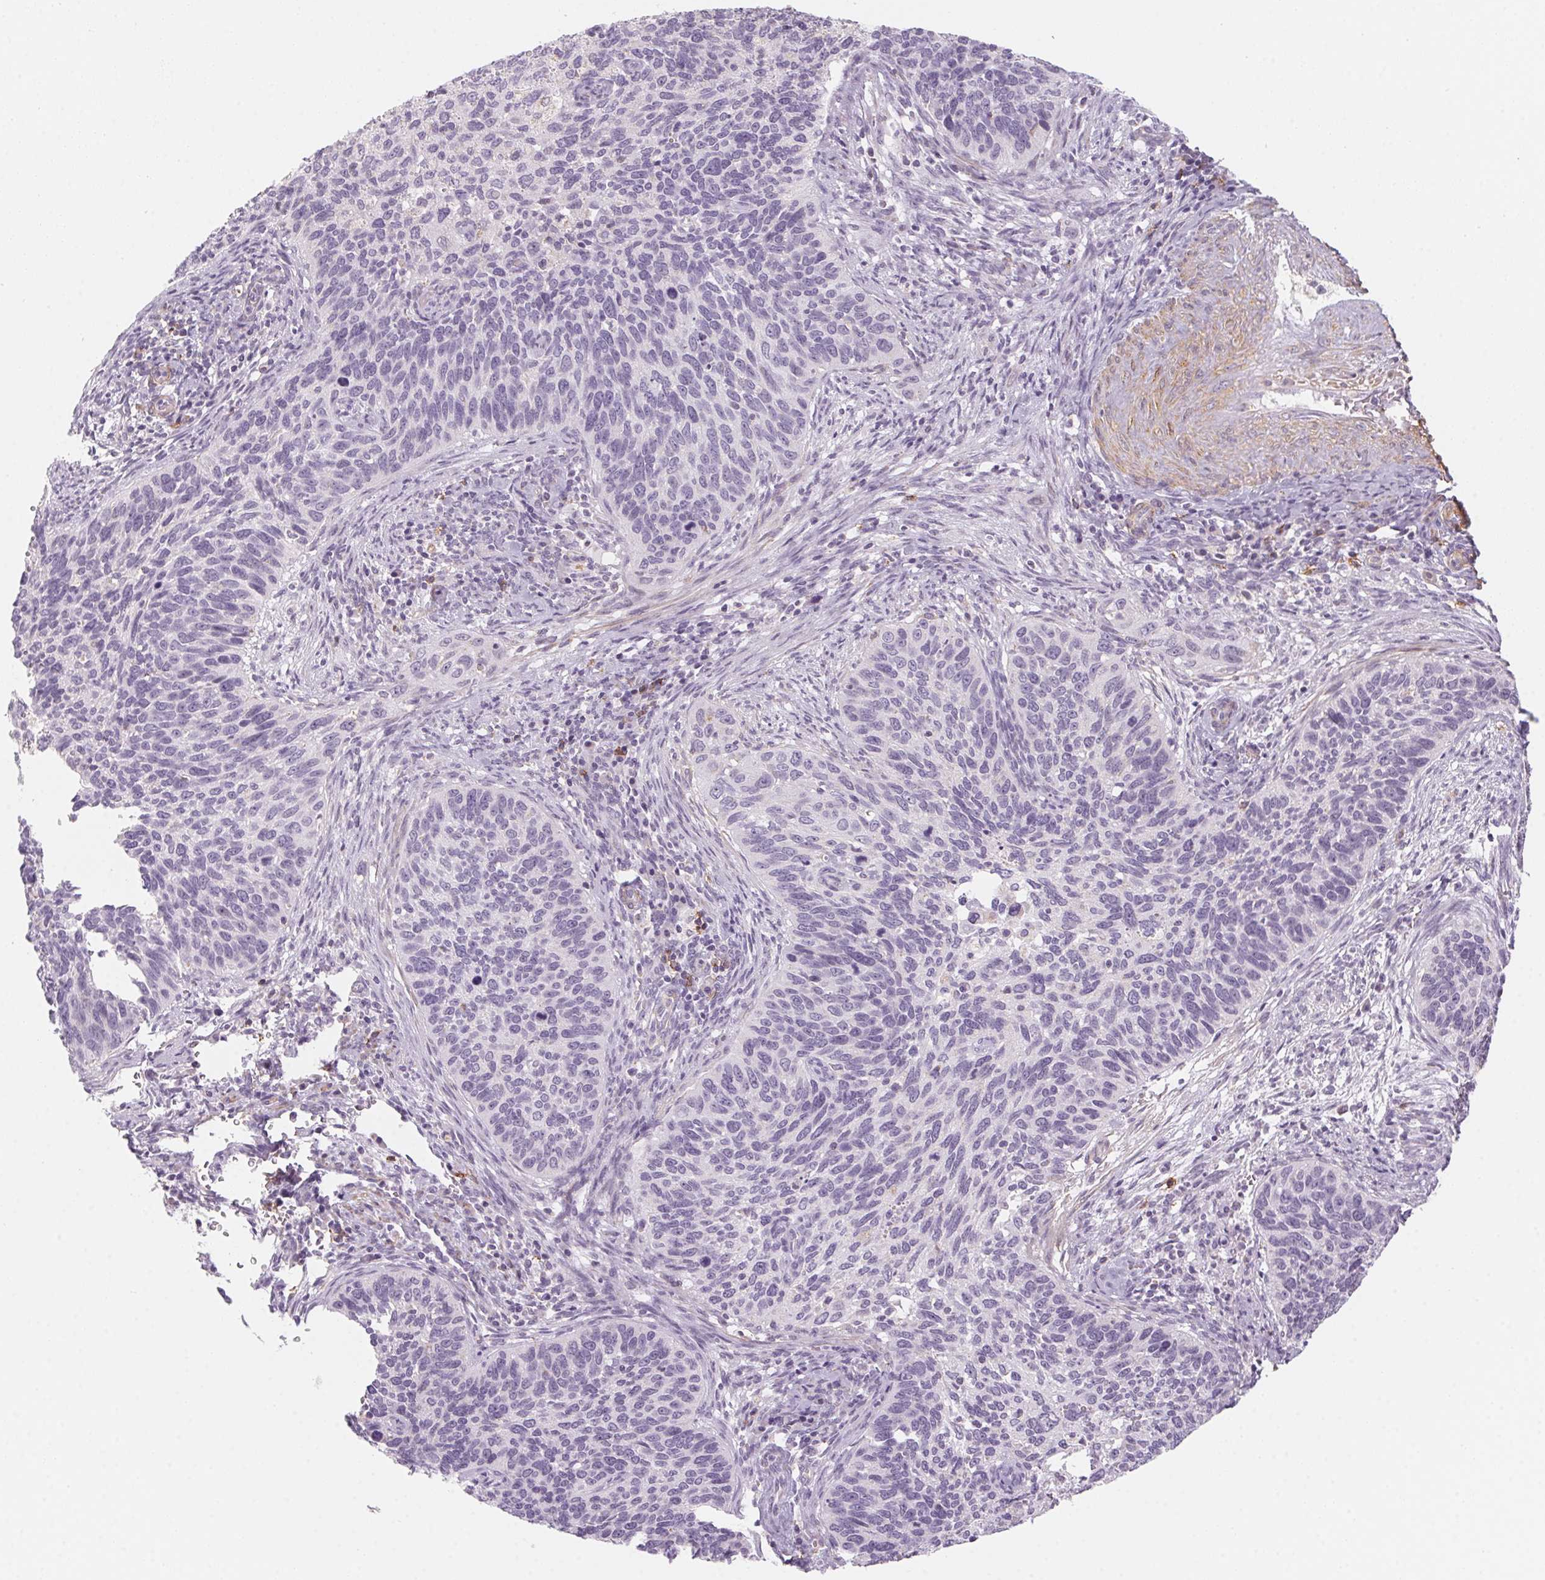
{"staining": {"intensity": "negative", "quantity": "none", "location": "none"}, "tissue": "cervical cancer", "cell_type": "Tumor cells", "image_type": "cancer", "snomed": [{"axis": "morphology", "description": "Squamous cell carcinoma, NOS"}, {"axis": "topography", "description": "Cervix"}], "caption": "DAB immunohistochemical staining of human cervical cancer displays no significant staining in tumor cells. (Brightfield microscopy of DAB (3,3'-diaminobenzidine) immunohistochemistry at high magnification).", "gene": "PRPH", "patient": {"sex": "female", "age": 51}}